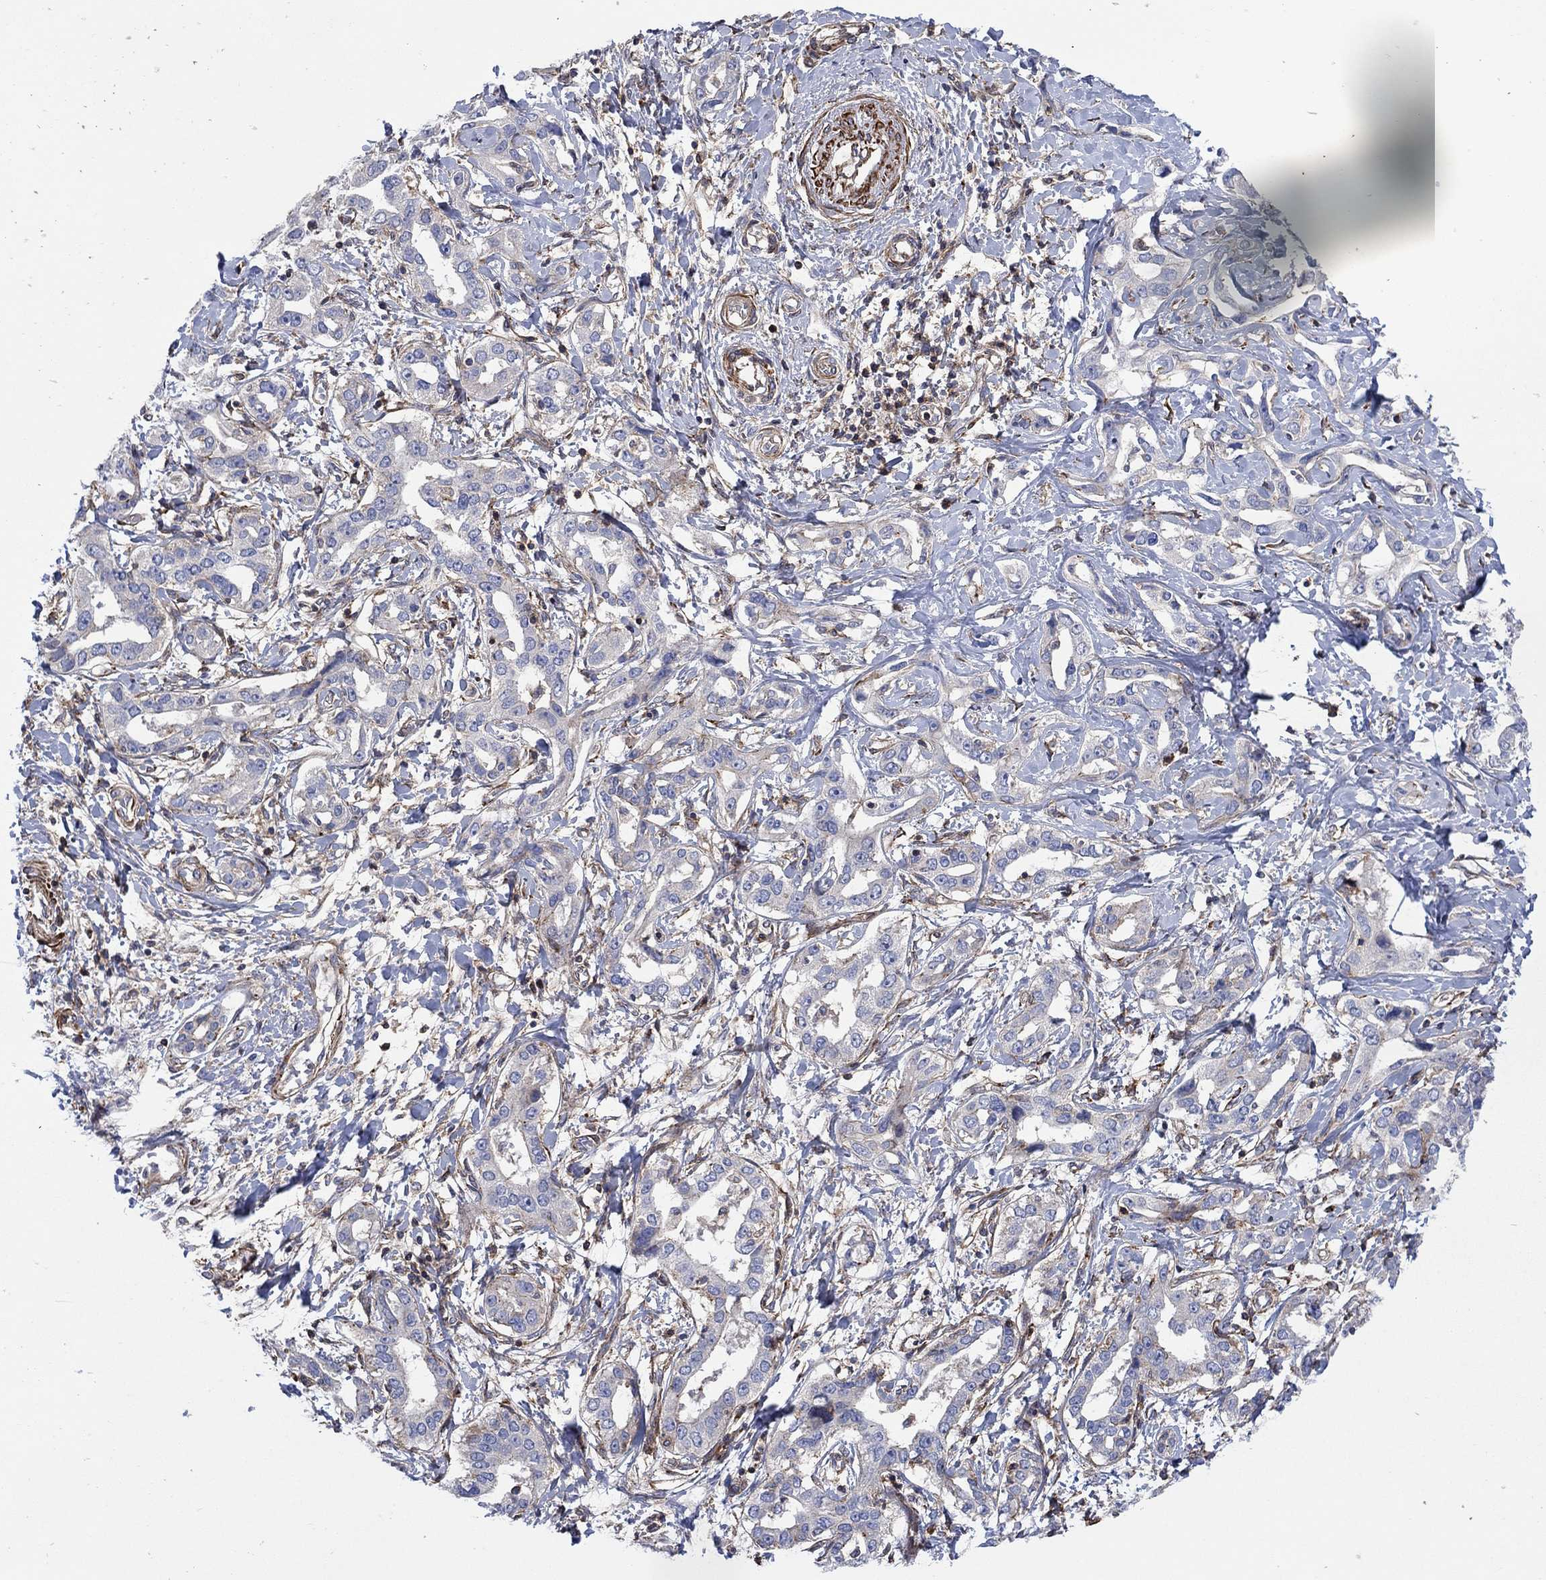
{"staining": {"intensity": "negative", "quantity": "none", "location": "none"}, "tissue": "liver cancer", "cell_type": "Tumor cells", "image_type": "cancer", "snomed": [{"axis": "morphology", "description": "Cholangiocarcinoma"}, {"axis": "topography", "description": "Liver"}], "caption": "There is no significant expression in tumor cells of liver cholangiocarcinoma.", "gene": "PAG1", "patient": {"sex": "male", "age": 59}}